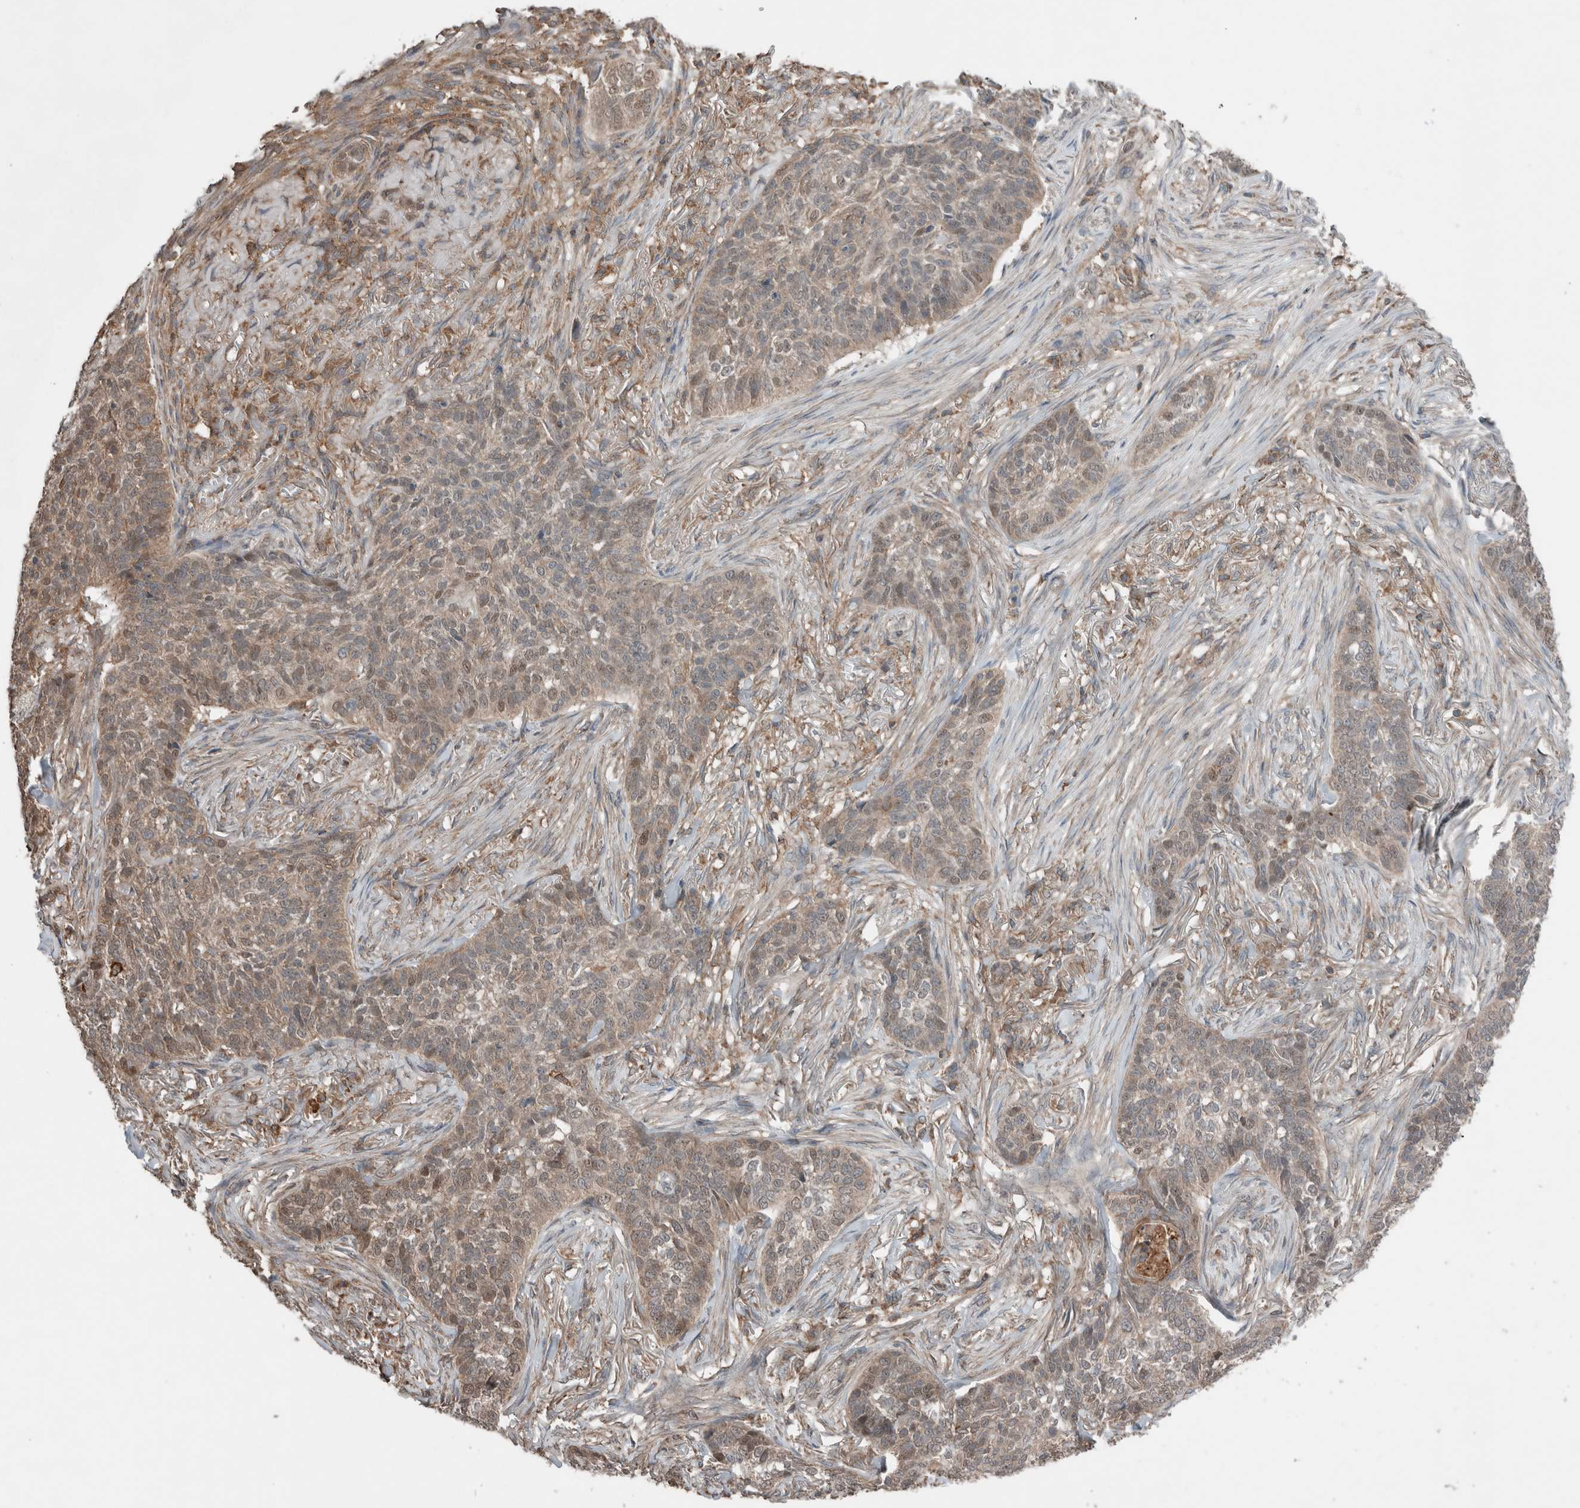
{"staining": {"intensity": "weak", "quantity": "<25%", "location": "cytoplasmic/membranous,nuclear"}, "tissue": "skin cancer", "cell_type": "Tumor cells", "image_type": "cancer", "snomed": [{"axis": "morphology", "description": "Basal cell carcinoma"}, {"axis": "topography", "description": "Skin"}], "caption": "Tumor cells show no significant expression in basal cell carcinoma (skin).", "gene": "KLK14", "patient": {"sex": "male", "age": 85}}